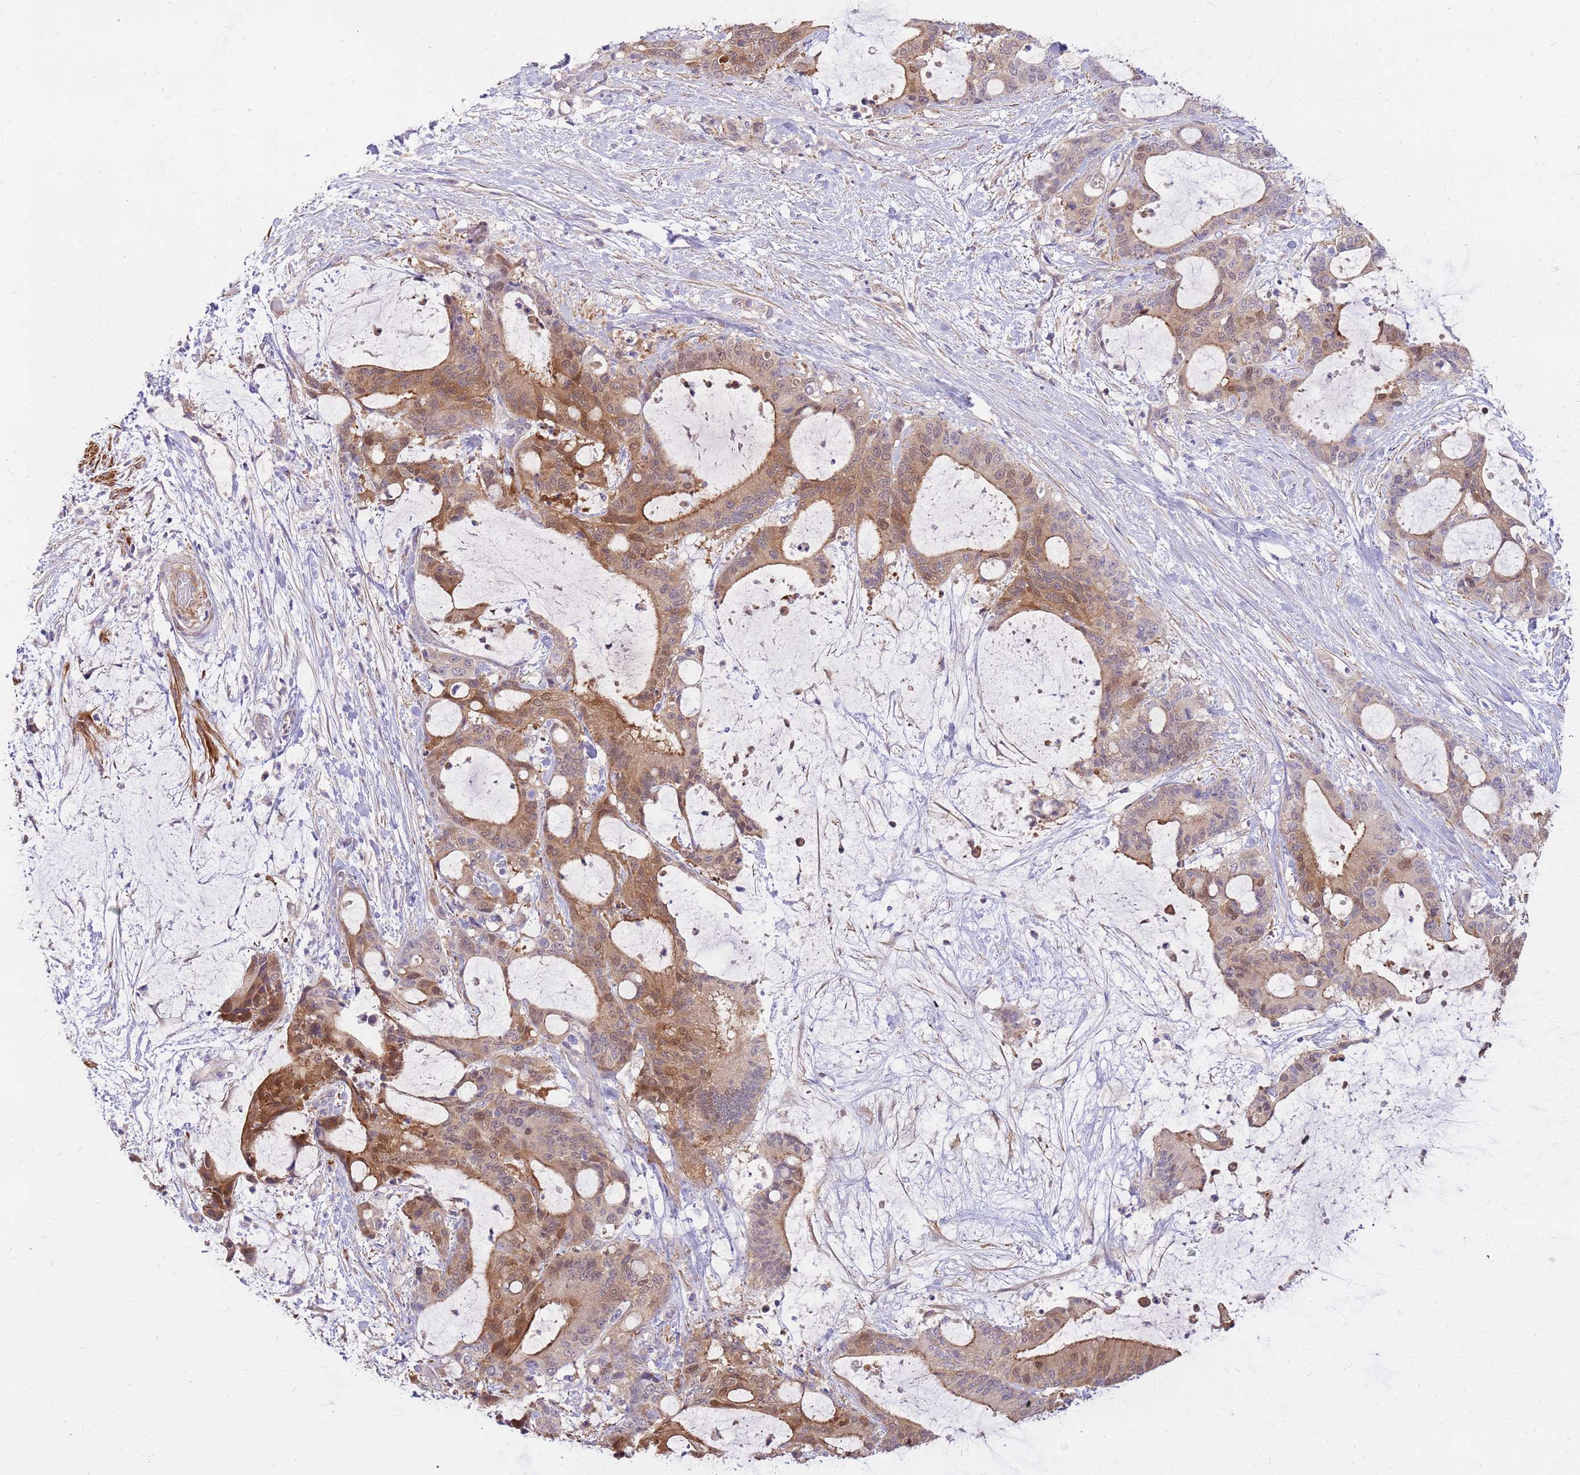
{"staining": {"intensity": "moderate", "quantity": "25%-75%", "location": "cytoplasmic/membranous,nuclear"}, "tissue": "liver cancer", "cell_type": "Tumor cells", "image_type": "cancer", "snomed": [{"axis": "morphology", "description": "Normal tissue, NOS"}, {"axis": "morphology", "description": "Cholangiocarcinoma"}, {"axis": "topography", "description": "Liver"}, {"axis": "topography", "description": "Peripheral nerve tissue"}], "caption": "About 25%-75% of tumor cells in cholangiocarcinoma (liver) display moderate cytoplasmic/membranous and nuclear protein staining as visualized by brown immunohistochemical staining.", "gene": "MVD", "patient": {"sex": "female", "age": 73}}